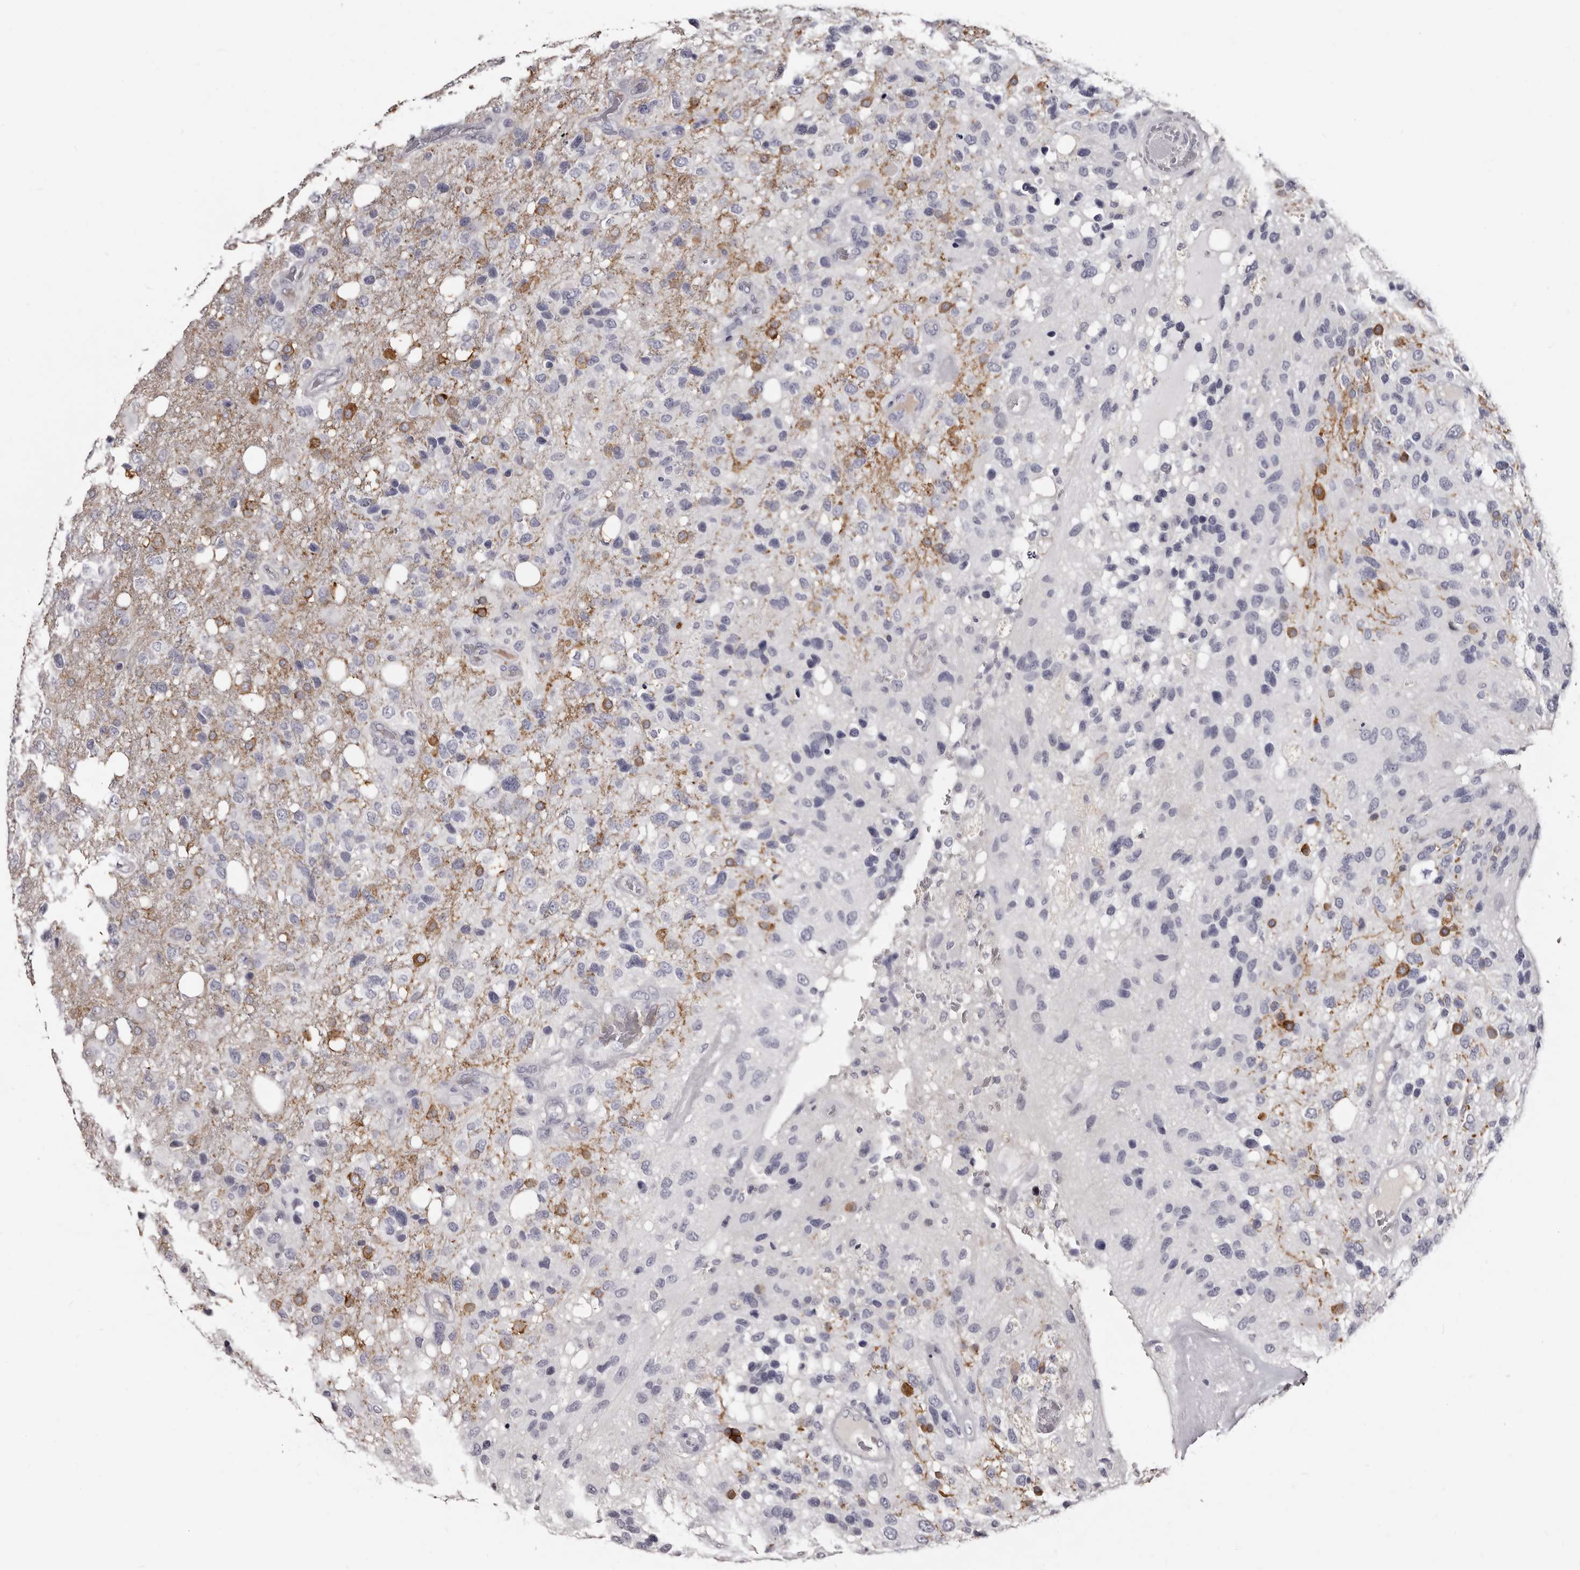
{"staining": {"intensity": "negative", "quantity": "none", "location": "none"}, "tissue": "glioma", "cell_type": "Tumor cells", "image_type": "cancer", "snomed": [{"axis": "morphology", "description": "Glioma, malignant, High grade"}, {"axis": "topography", "description": "Brain"}], "caption": "Human glioma stained for a protein using IHC displays no positivity in tumor cells.", "gene": "TBC1D22B", "patient": {"sex": "female", "age": 58}}